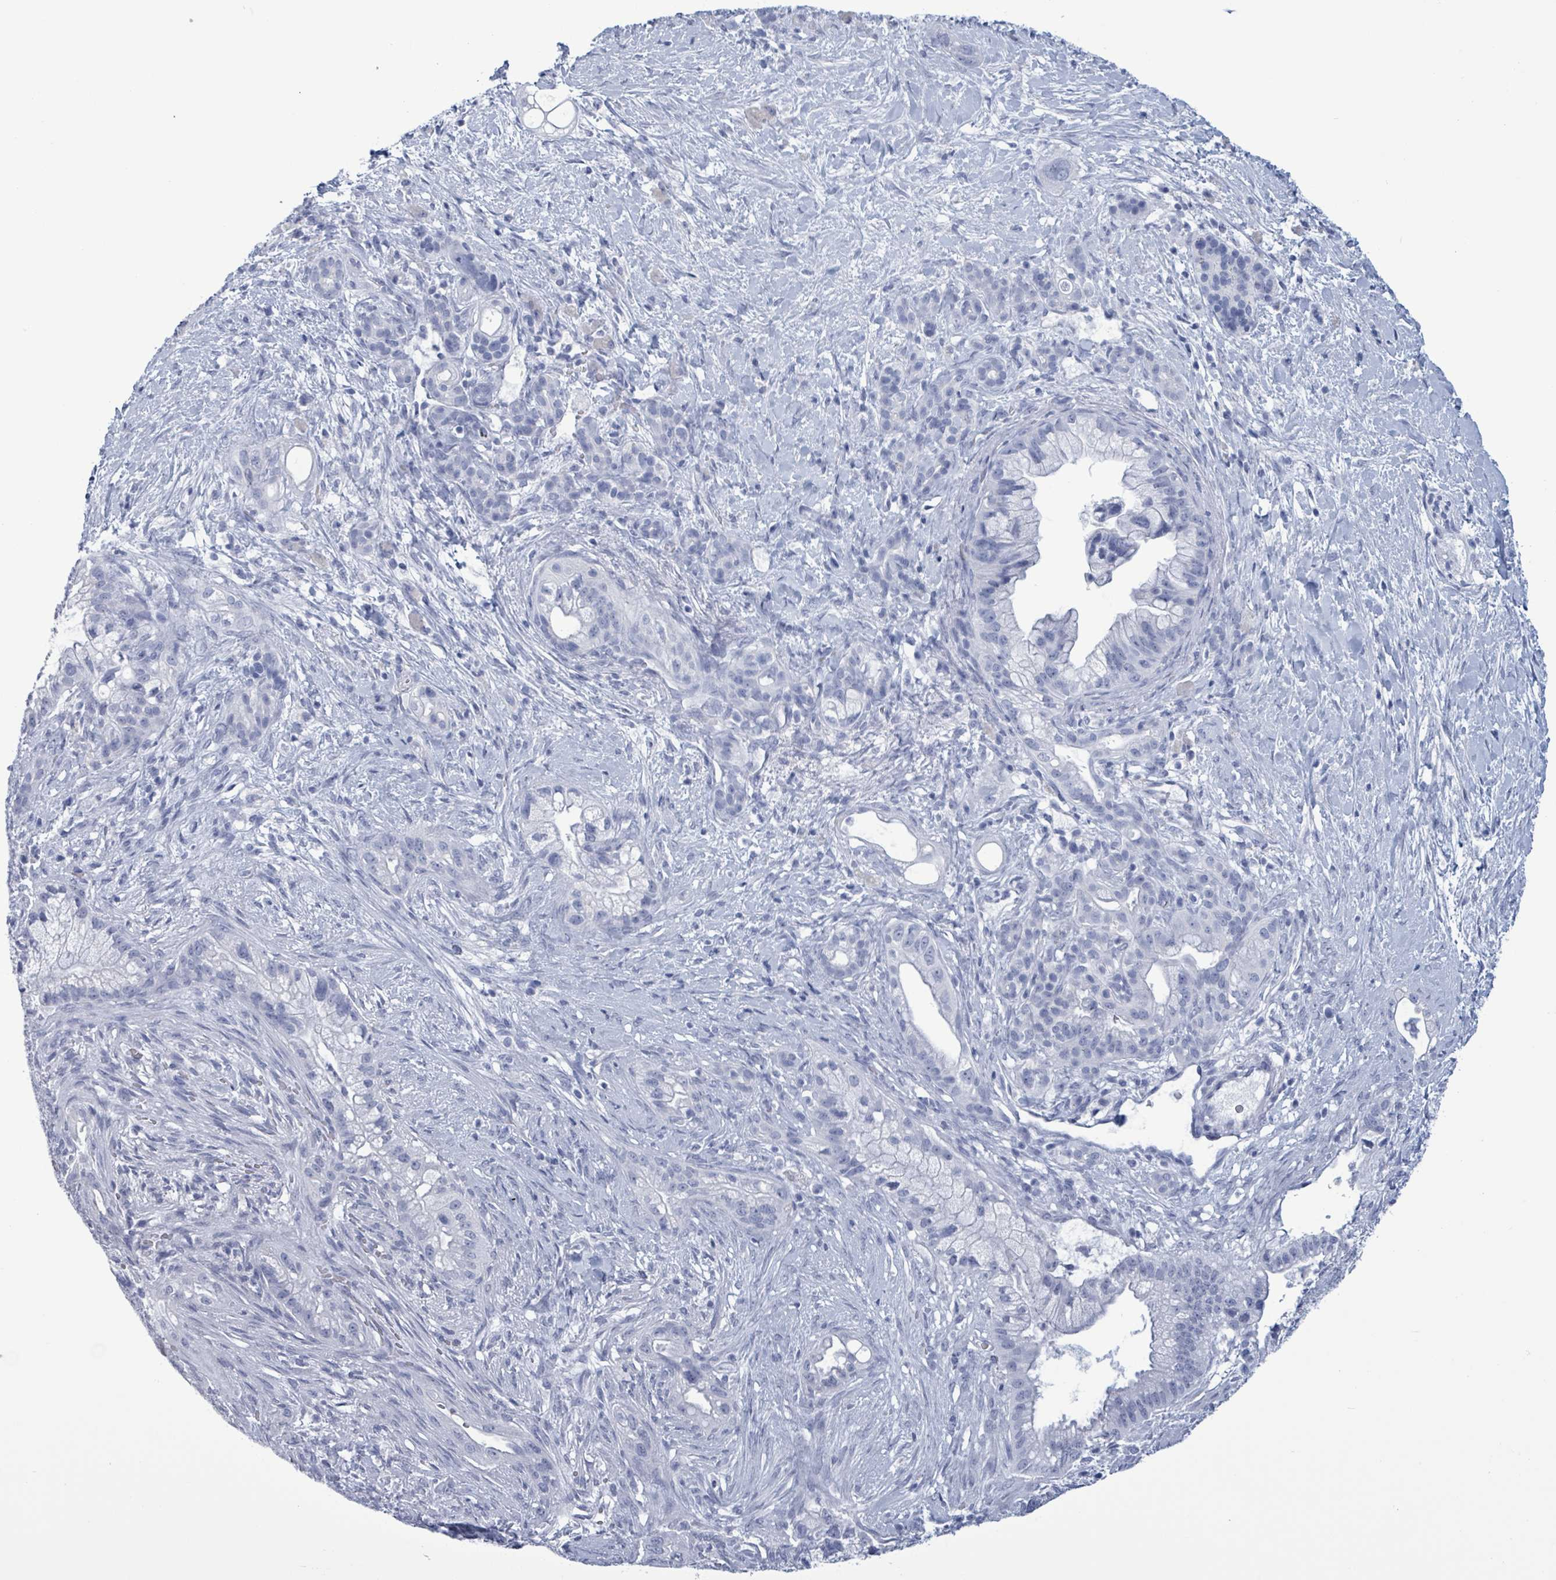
{"staining": {"intensity": "negative", "quantity": "none", "location": "none"}, "tissue": "pancreatic cancer", "cell_type": "Tumor cells", "image_type": "cancer", "snomed": [{"axis": "morphology", "description": "Adenocarcinoma, NOS"}, {"axis": "topography", "description": "Pancreas"}], "caption": "The histopathology image shows no staining of tumor cells in pancreatic cancer (adenocarcinoma). The staining was performed using DAB (3,3'-diaminobenzidine) to visualize the protein expression in brown, while the nuclei were stained in blue with hematoxylin (Magnification: 20x).", "gene": "NKX2-1", "patient": {"sex": "male", "age": 44}}